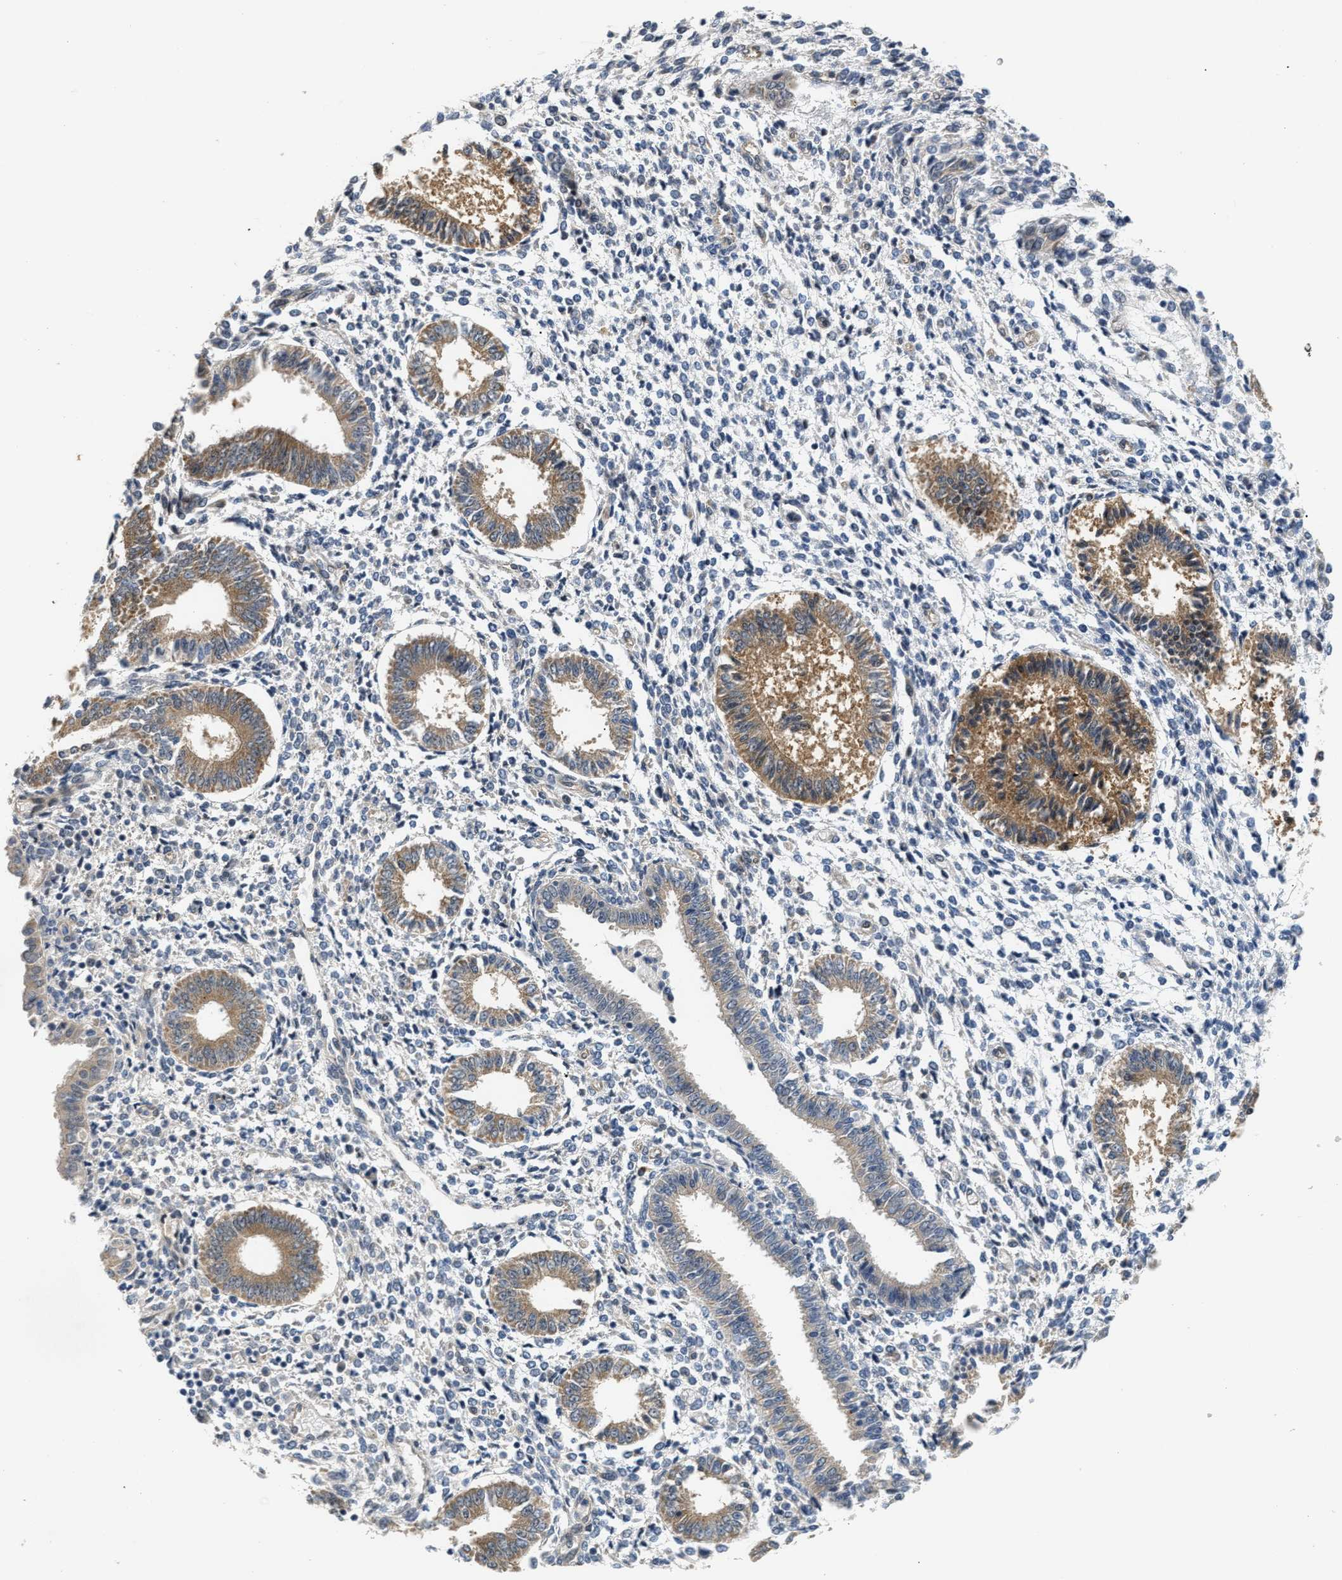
{"staining": {"intensity": "negative", "quantity": "none", "location": "none"}, "tissue": "endometrium", "cell_type": "Cells in endometrial stroma", "image_type": "normal", "snomed": [{"axis": "morphology", "description": "Normal tissue, NOS"}, {"axis": "topography", "description": "Endometrium"}], "caption": "Endometrium stained for a protein using IHC shows no positivity cells in endometrial stroma.", "gene": "PPM1H", "patient": {"sex": "female", "age": 35}}